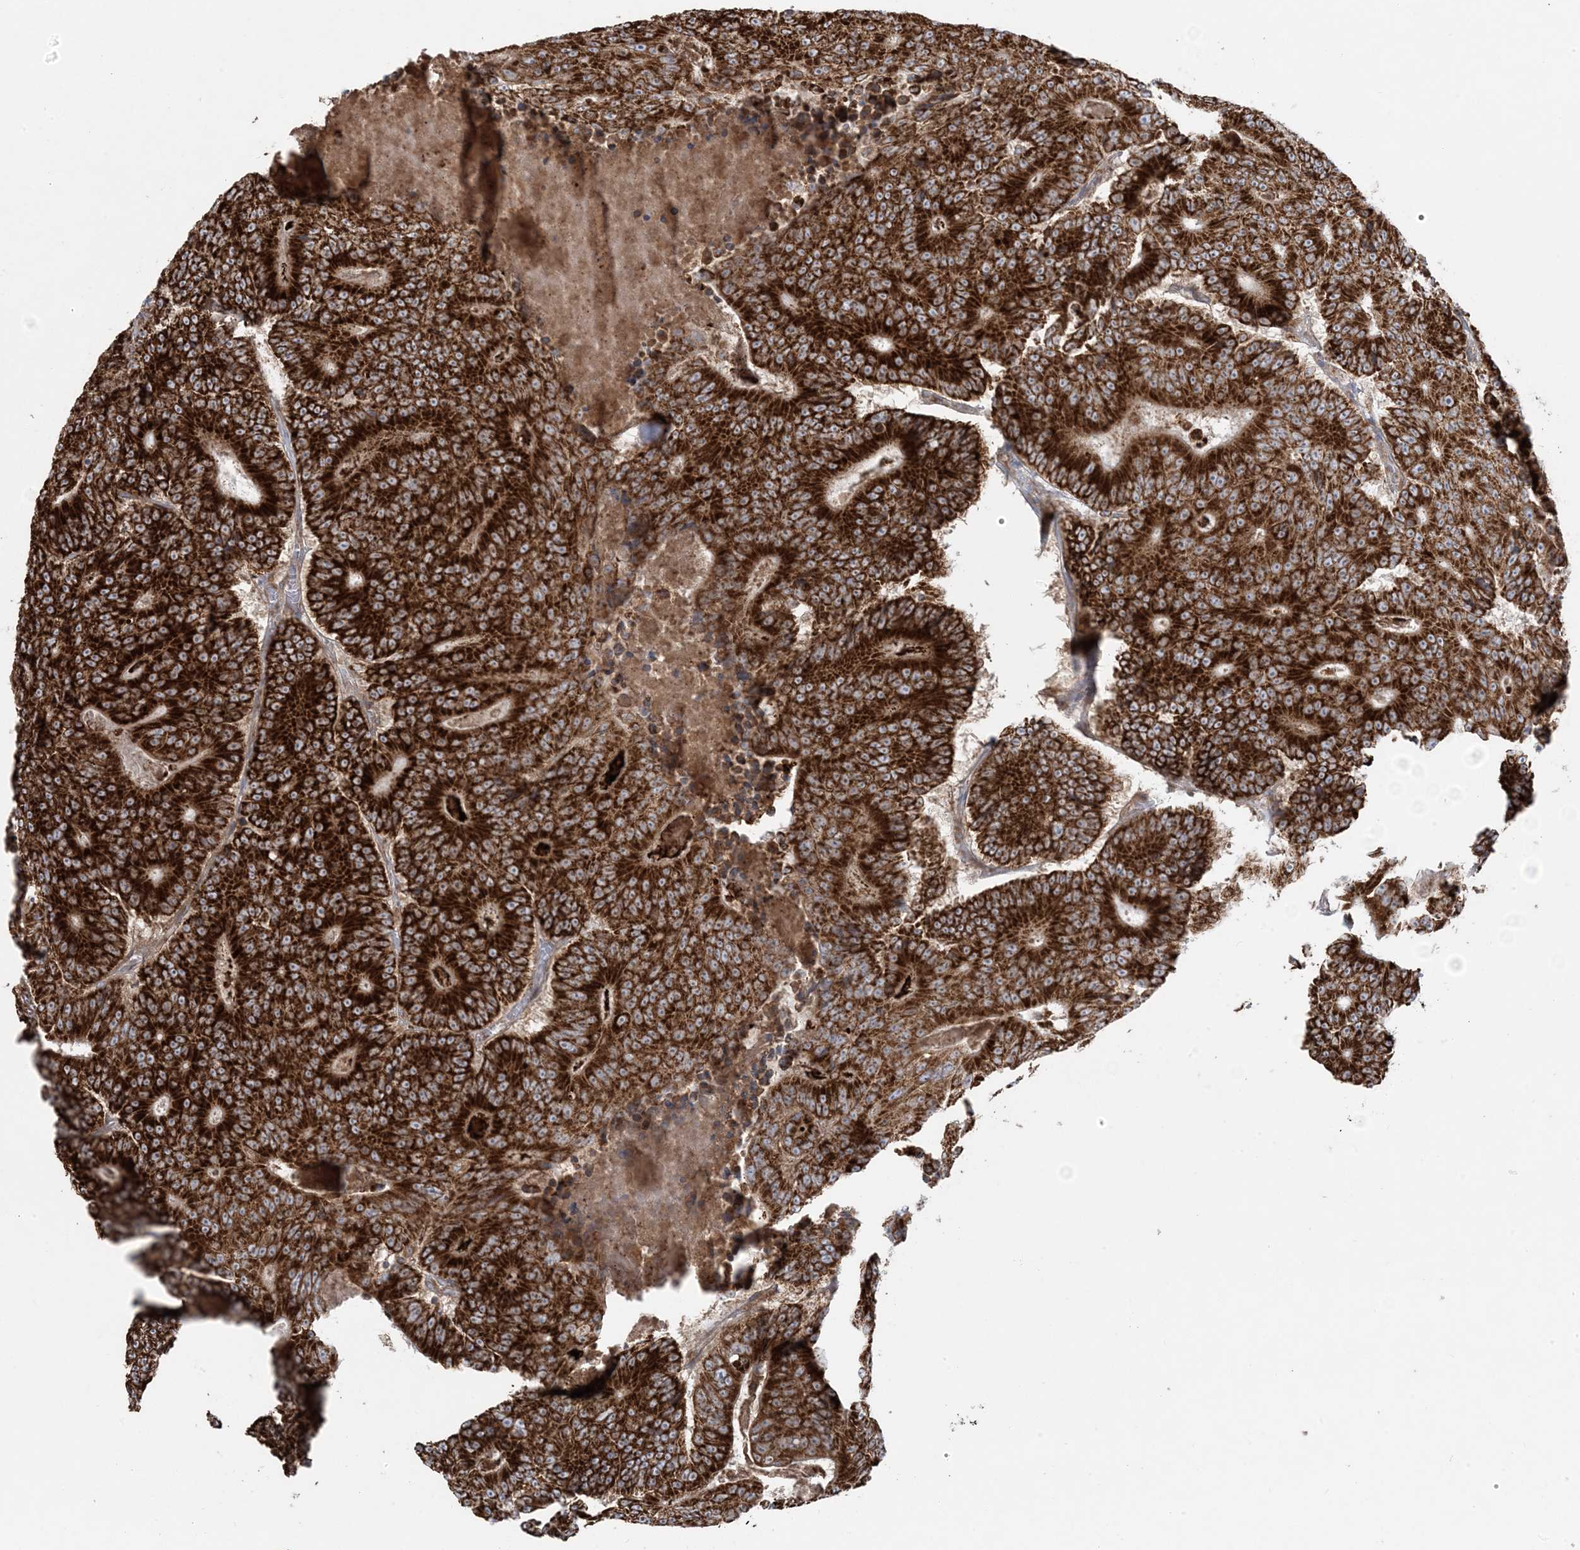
{"staining": {"intensity": "strong", "quantity": ">75%", "location": "cytoplasmic/membranous"}, "tissue": "colorectal cancer", "cell_type": "Tumor cells", "image_type": "cancer", "snomed": [{"axis": "morphology", "description": "Adenocarcinoma, NOS"}, {"axis": "topography", "description": "Colon"}], "caption": "Immunohistochemical staining of human colorectal adenocarcinoma demonstrates high levels of strong cytoplasmic/membranous protein staining in approximately >75% of tumor cells.", "gene": "UBXN4", "patient": {"sex": "male", "age": 83}}